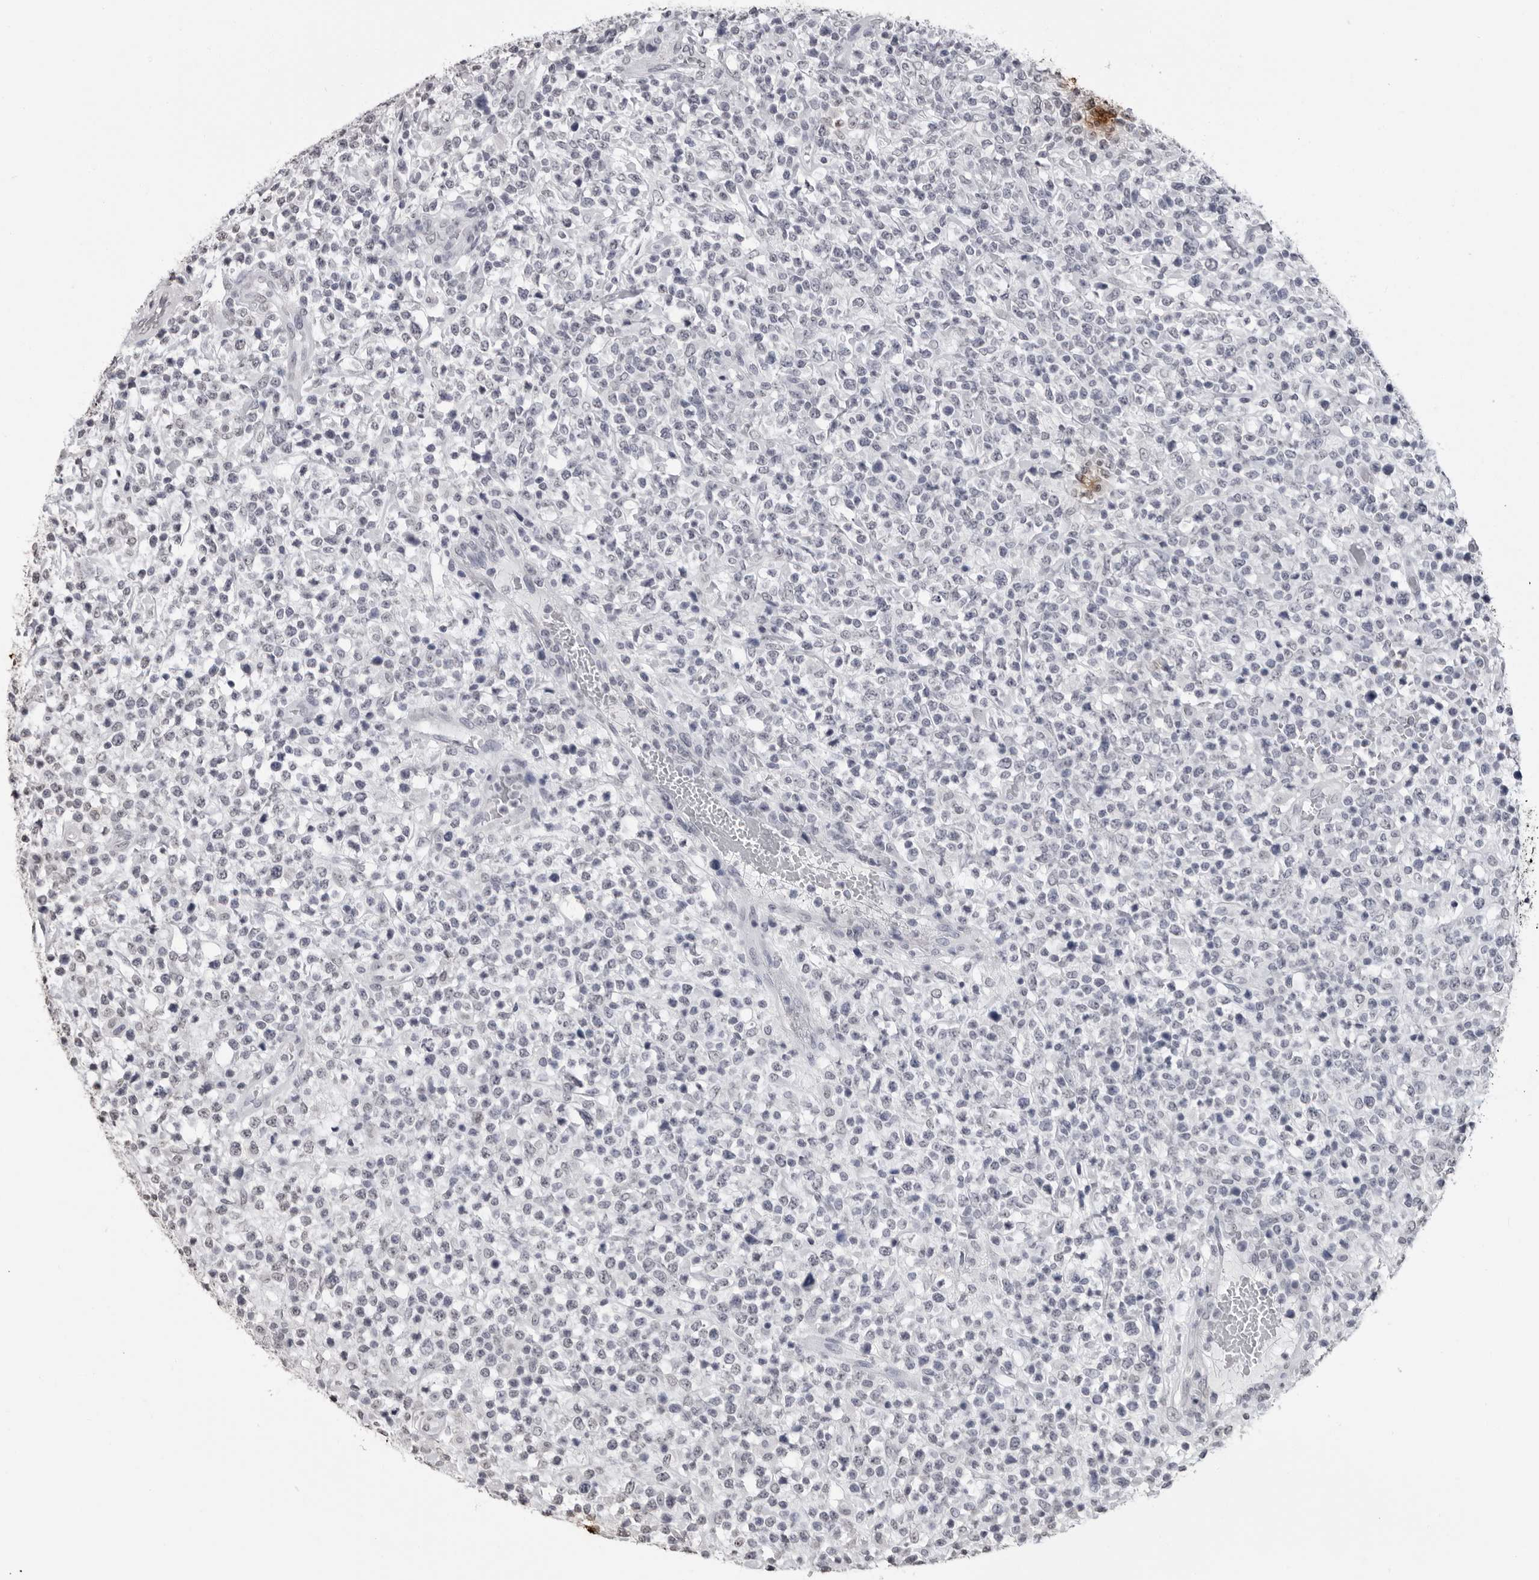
{"staining": {"intensity": "negative", "quantity": "none", "location": "none"}, "tissue": "lymphoma", "cell_type": "Tumor cells", "image_type": "cancer", "snomed": [{"axis": "morphology", "description": "Malignant lymphoma, non-Hodgkin's type, High grade"}, {"axis": "topography", "description": "Colon"}], "caption": "DAB immunohistochemical staining of lymphoma displays no significant expression in tumor cells. Brightfield microscopy of IHC stained with DAB (3,3'-diaminobenzidine) (brown) and hematoxylin (blue), captured at high magnification.", "gene": "HEPACAM", "patient": {"sex": "female", "age": 53}}